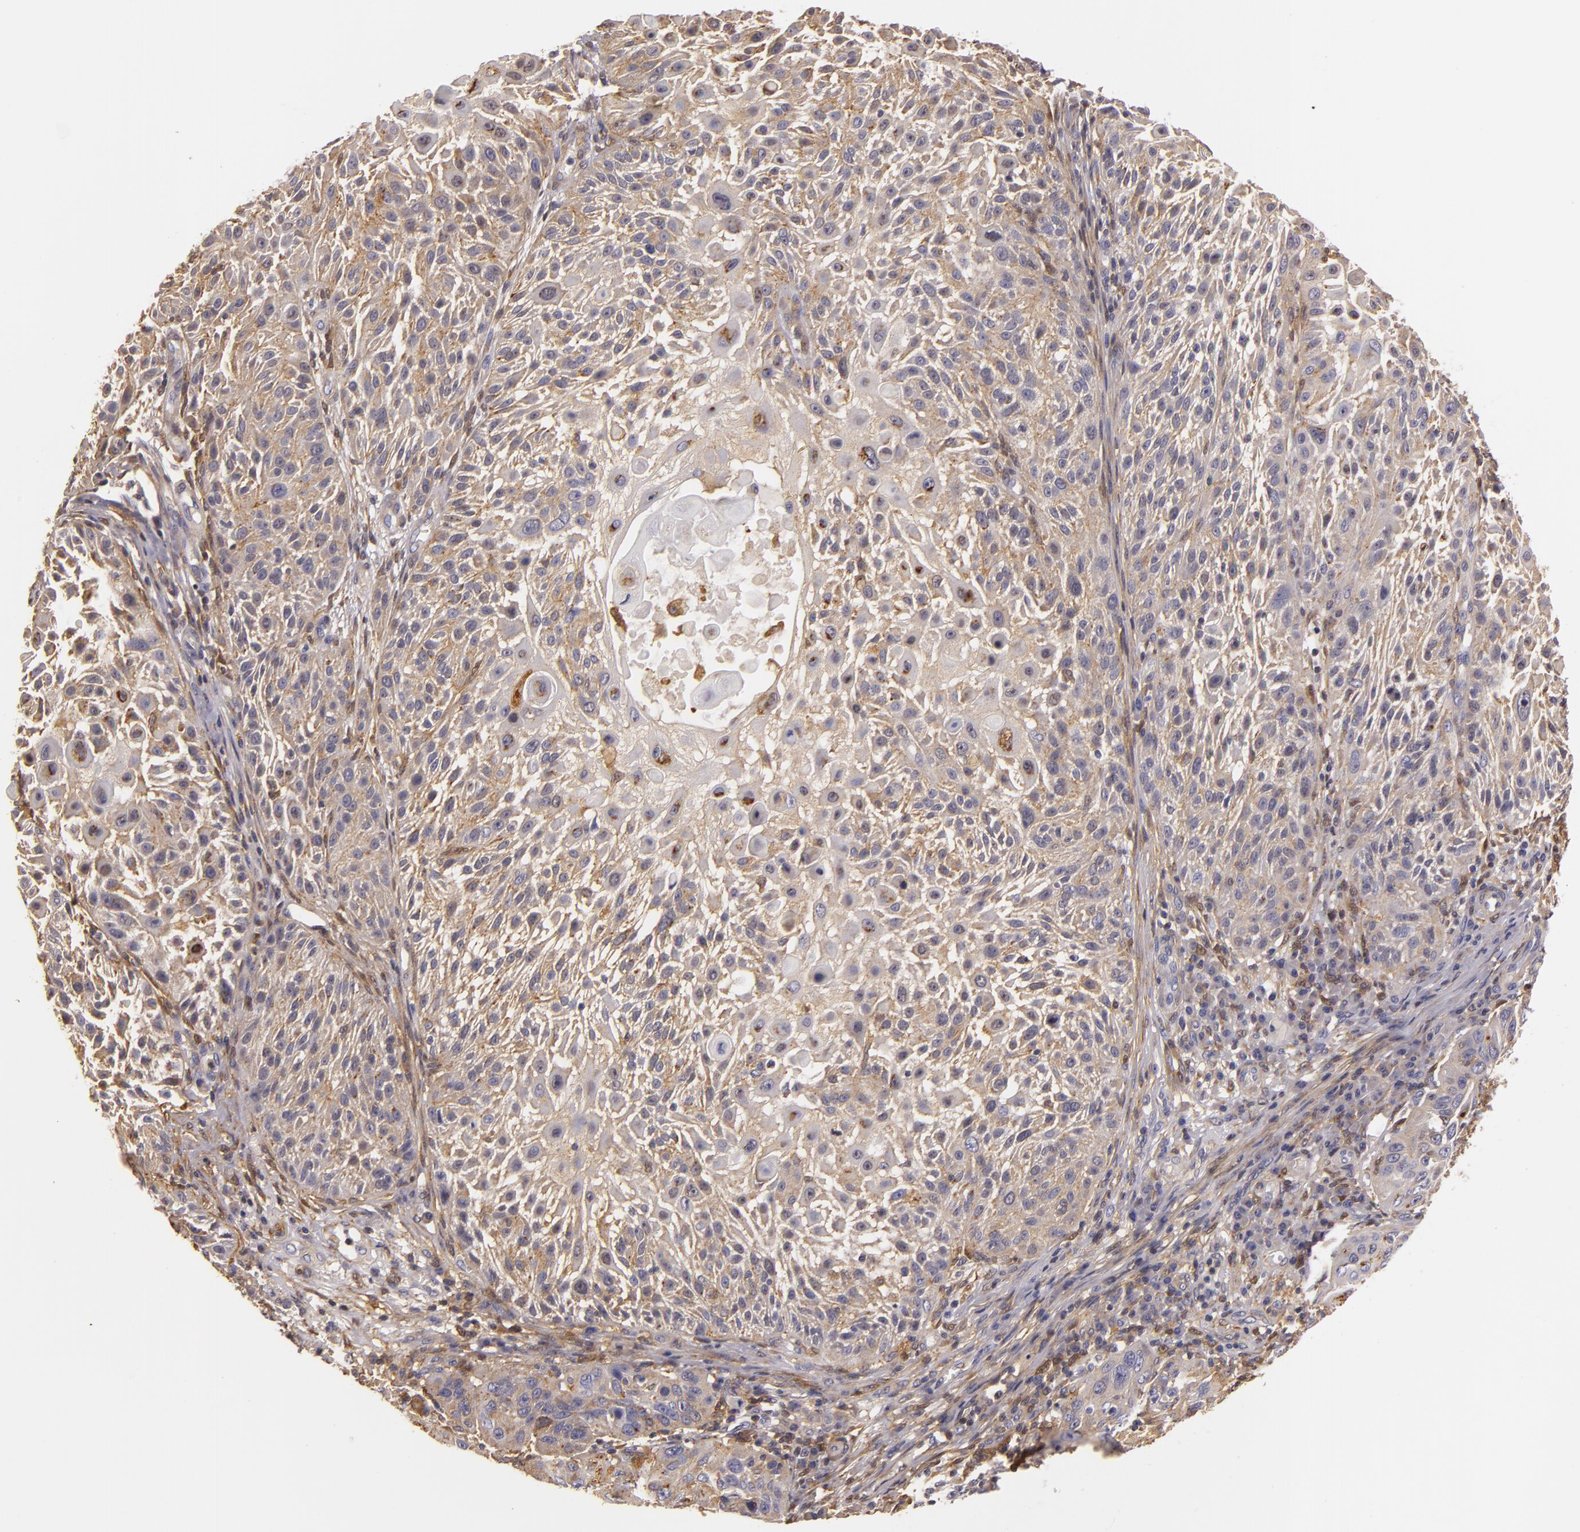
{"staining": {"intensity": "moderate", "quantity": ">75%", "location": "cytoplasmic/membranous"}, "tissue": "skin cancer", "cell_type": "Tumor cells", "image_type": "cancer", "snomed": [{"axis": "morphology", "description": "Squamous cell carcinoma, NOS"}, {"axis": "topography", "description": "Skin"}], "caption": "Immunohistochemistry photomicrograph of skin cancer stained for a protein (brown), which displays medium levels of moderate cytoplasmic/membranous staining in approximately >75% of tumor cells.", "gene": "TOM1", "patient": {"sex": "female", "age": 89}}